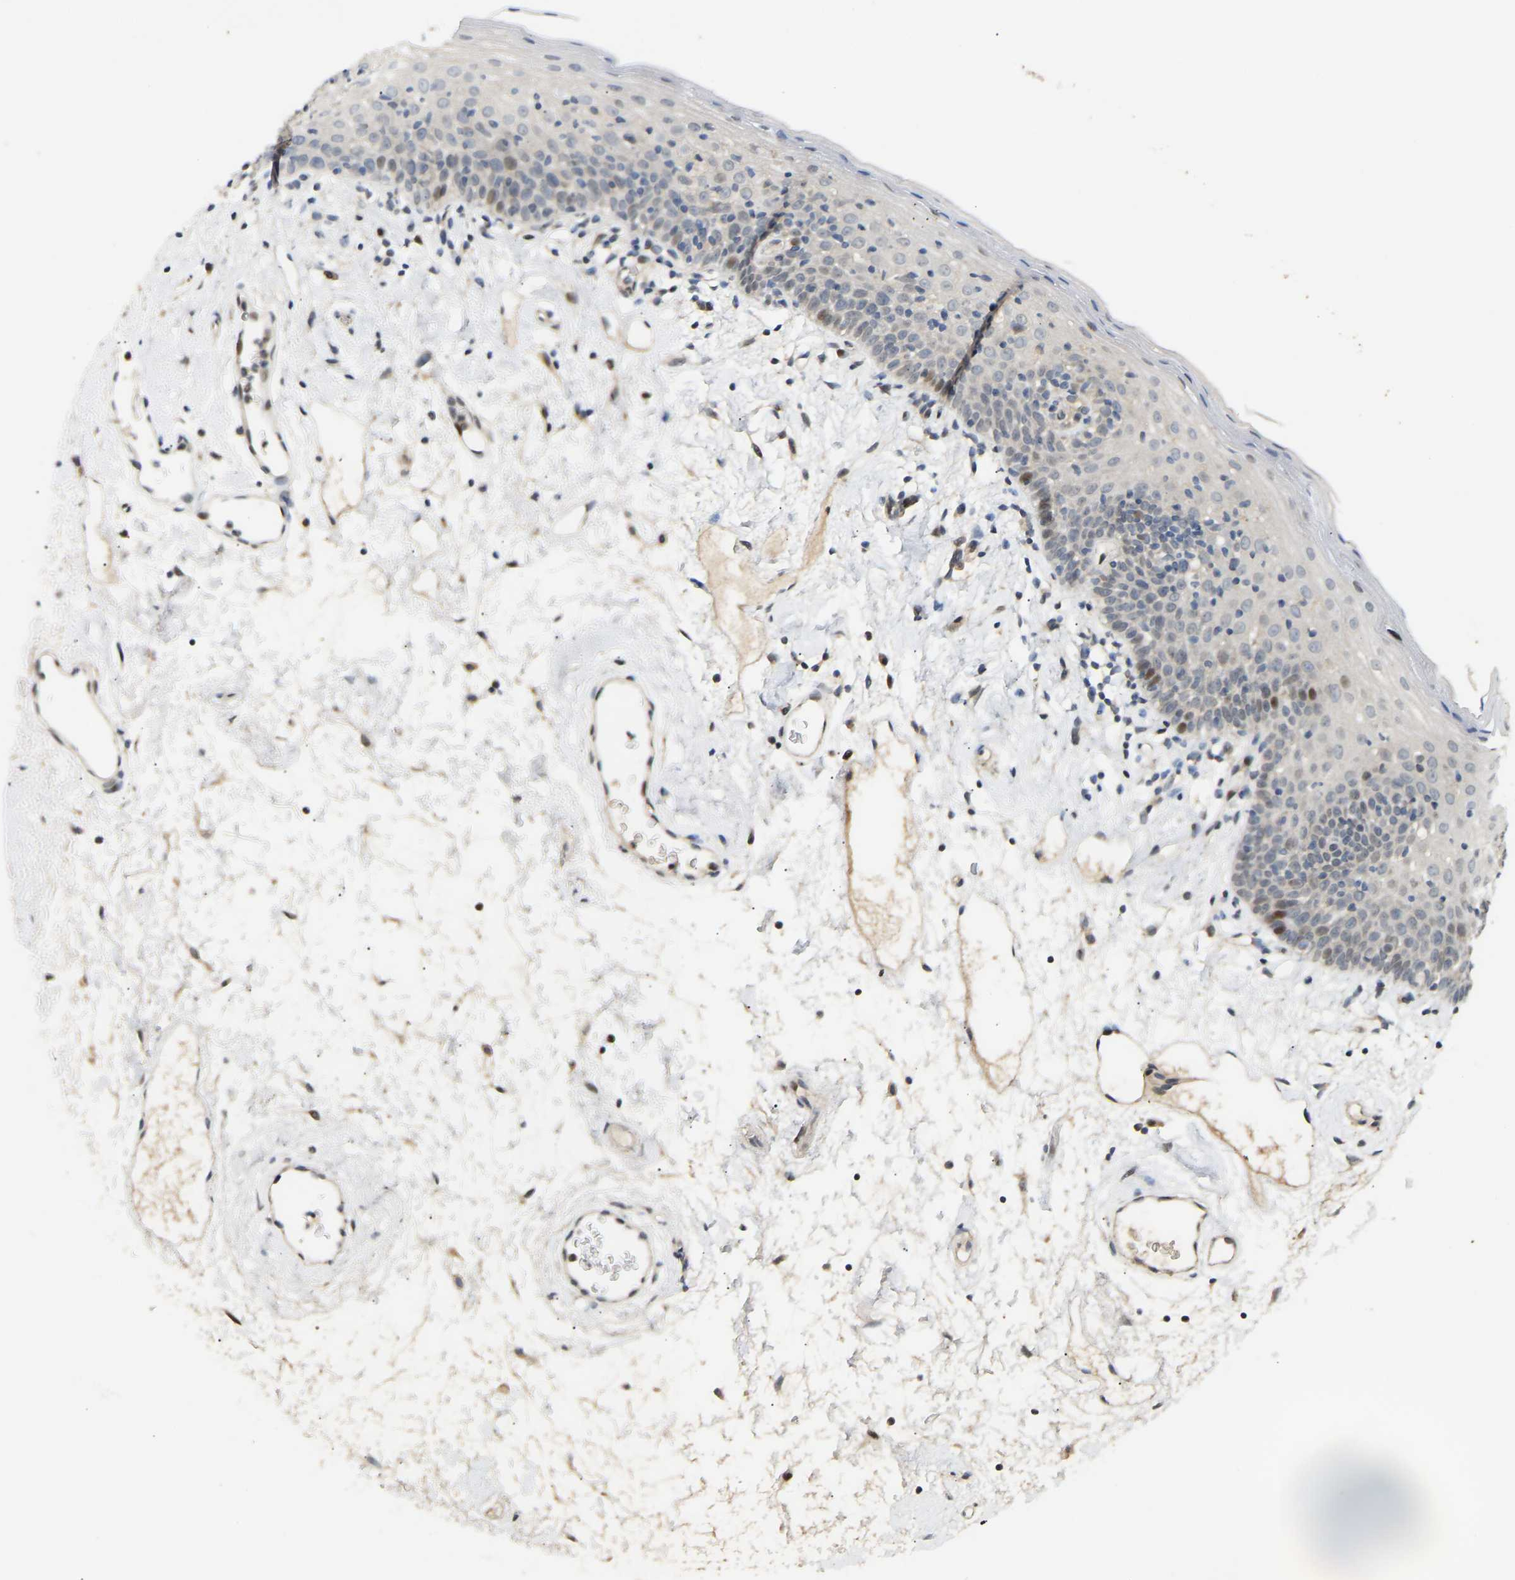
{"staining": {"intensity": "weak", "quantity": "<25%", "location": "cytoplasmic/membranous"}, "tissue": "oral mucosa", "cell_type": "Squamous epithelial cells", "image_type": "normal", "snomed": [{"axis": "morphology", "description": "Normal tissue, NOS"}, {"axis": "topography", "description": "Oral tissue"}], "caption": "Squamous epithelial cells show no significant protein positivity in benign oral mucosa. Nuclei are stained in blue.", "gene": "PTPN4", "patient": {"sex": "male", "age": 66}}